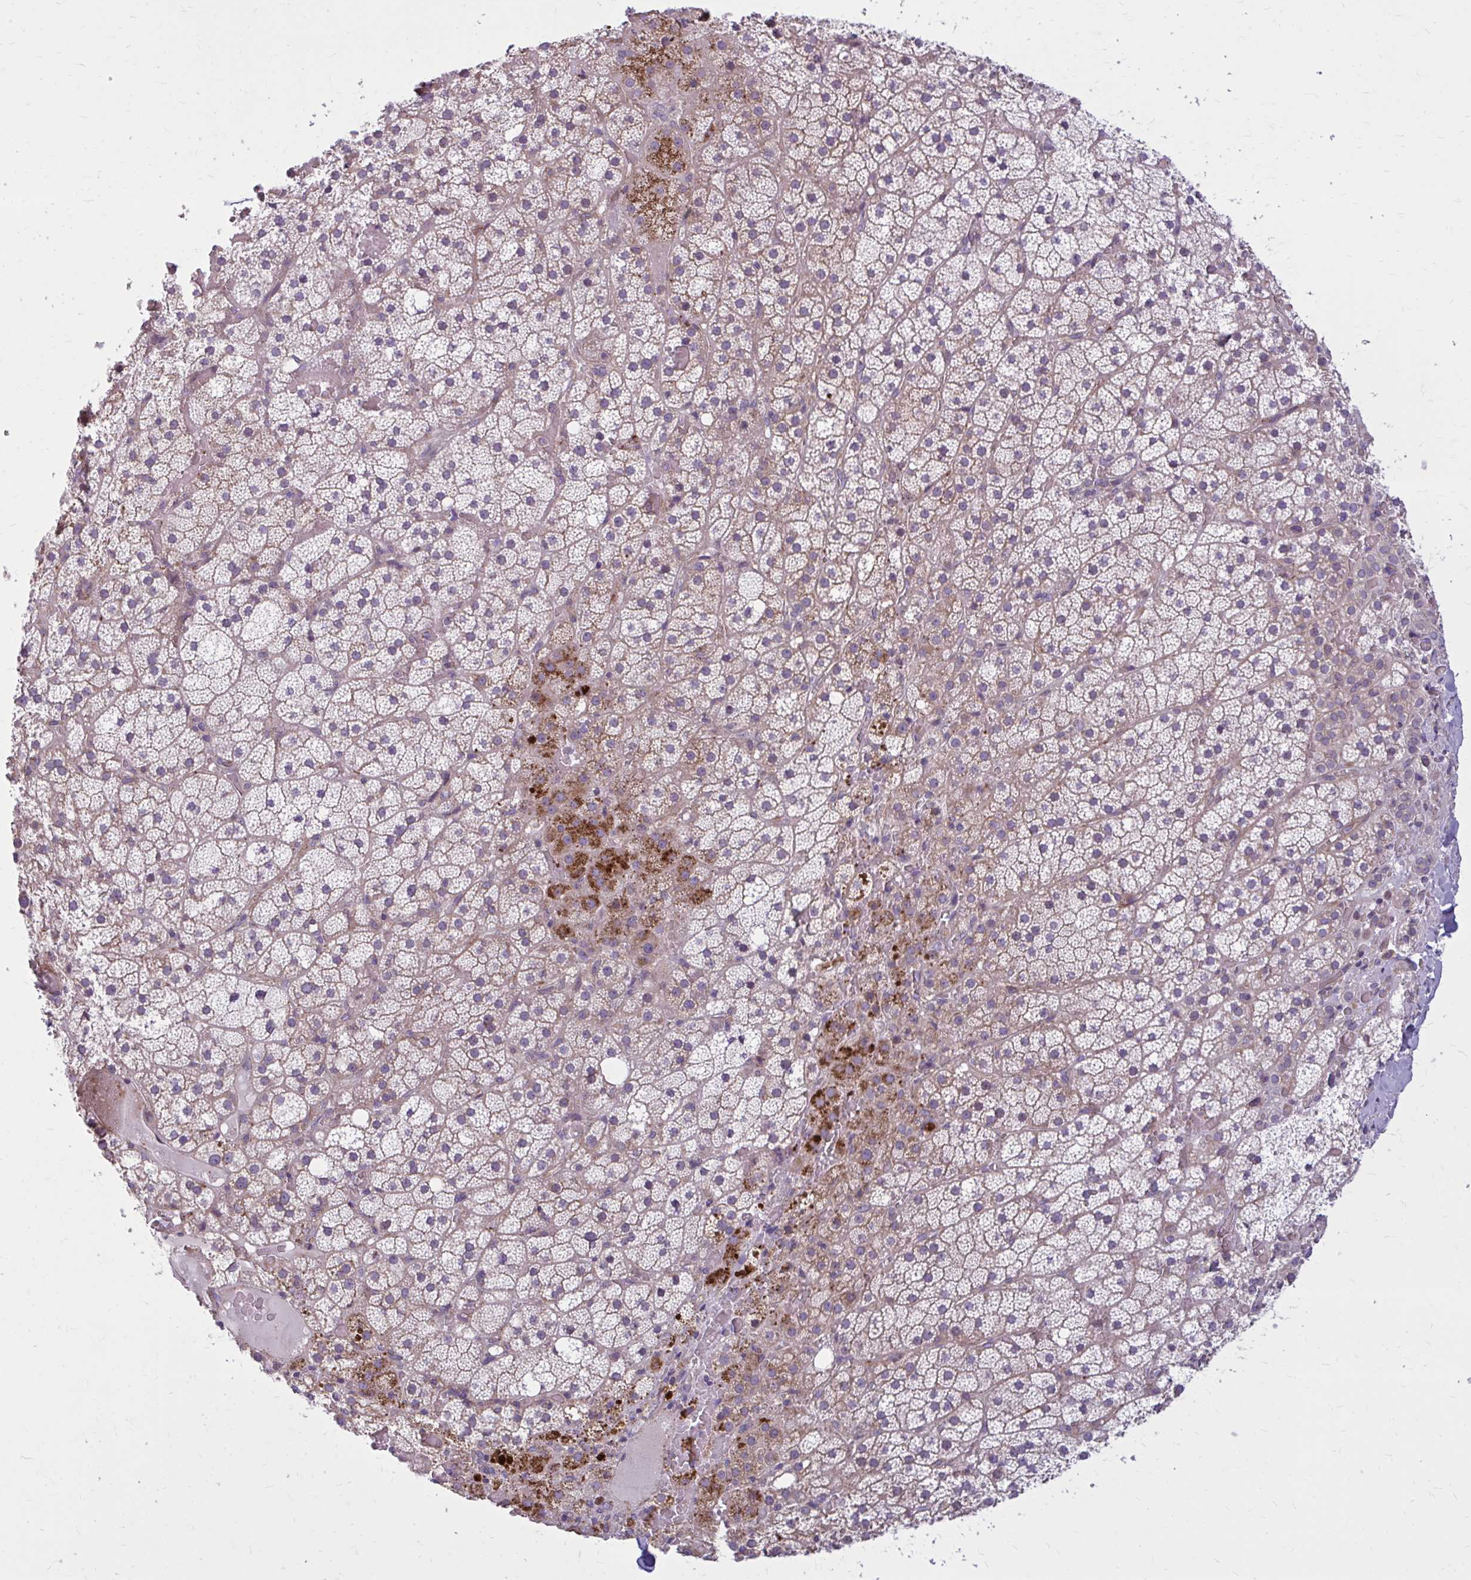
{"staining": {"intensity": "moderate", "quantity": "25%-75%", "location": "cytoplasmic/membranous"}, "tissue": "adrenal gland", "cell_type": "Glandular cells", "image_type": "normal", "snomed": [{"axis": "morphology", "description": "Normal tissue, NOS"}, {"axis": "topography", "description": "Adrenal gland"}], "caption": "This histopathology image exhibits immunohistochemistry (IHC) staining of benign adrenal gland, with medium moderate cytoplasmic/membranous staining in about 25%-75% of glandular cells.", "gene": "FAP", "patient": {"sex": "male", "age": 53}}